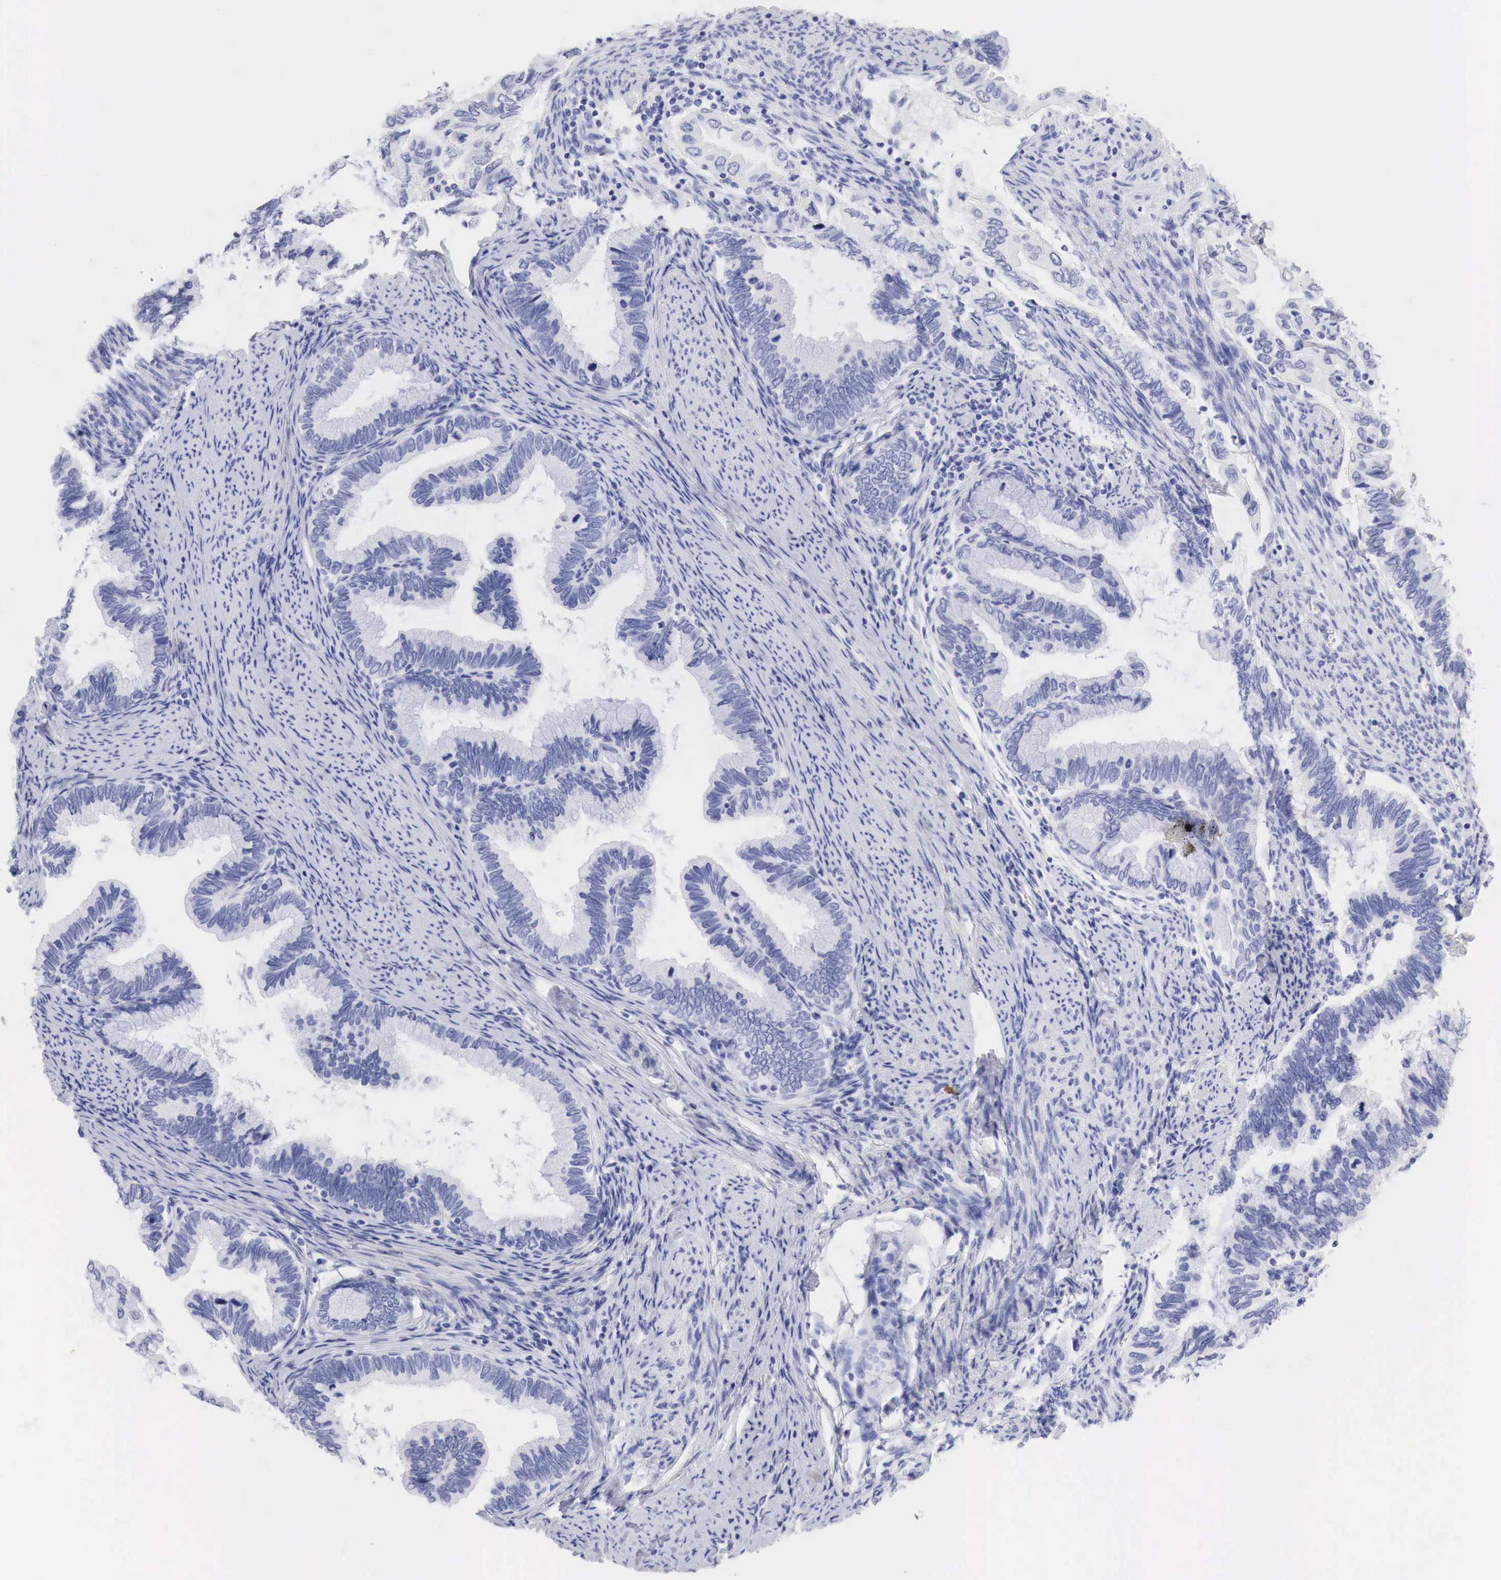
{"staining": {"intensity": "negative", "quantity": "none", "location": "none"}, "tissue": "cervical cancer", "cell_type": "Tumor cells", "image_type": "cancer", "snomed": [{"axis": "morphology", "description": "Adenocarcinoma, NOS"}, {"axis": "topography", "description": "Cervix"}], "caption": "A high-resolution image shows immunohistochemistry (IHC) staining of cervical cancer (adenocarcinoma), which exhibits no significant positivity in tumor cells.", "gene": "TYR", "patient": {"sex": "female", "age": 49}}